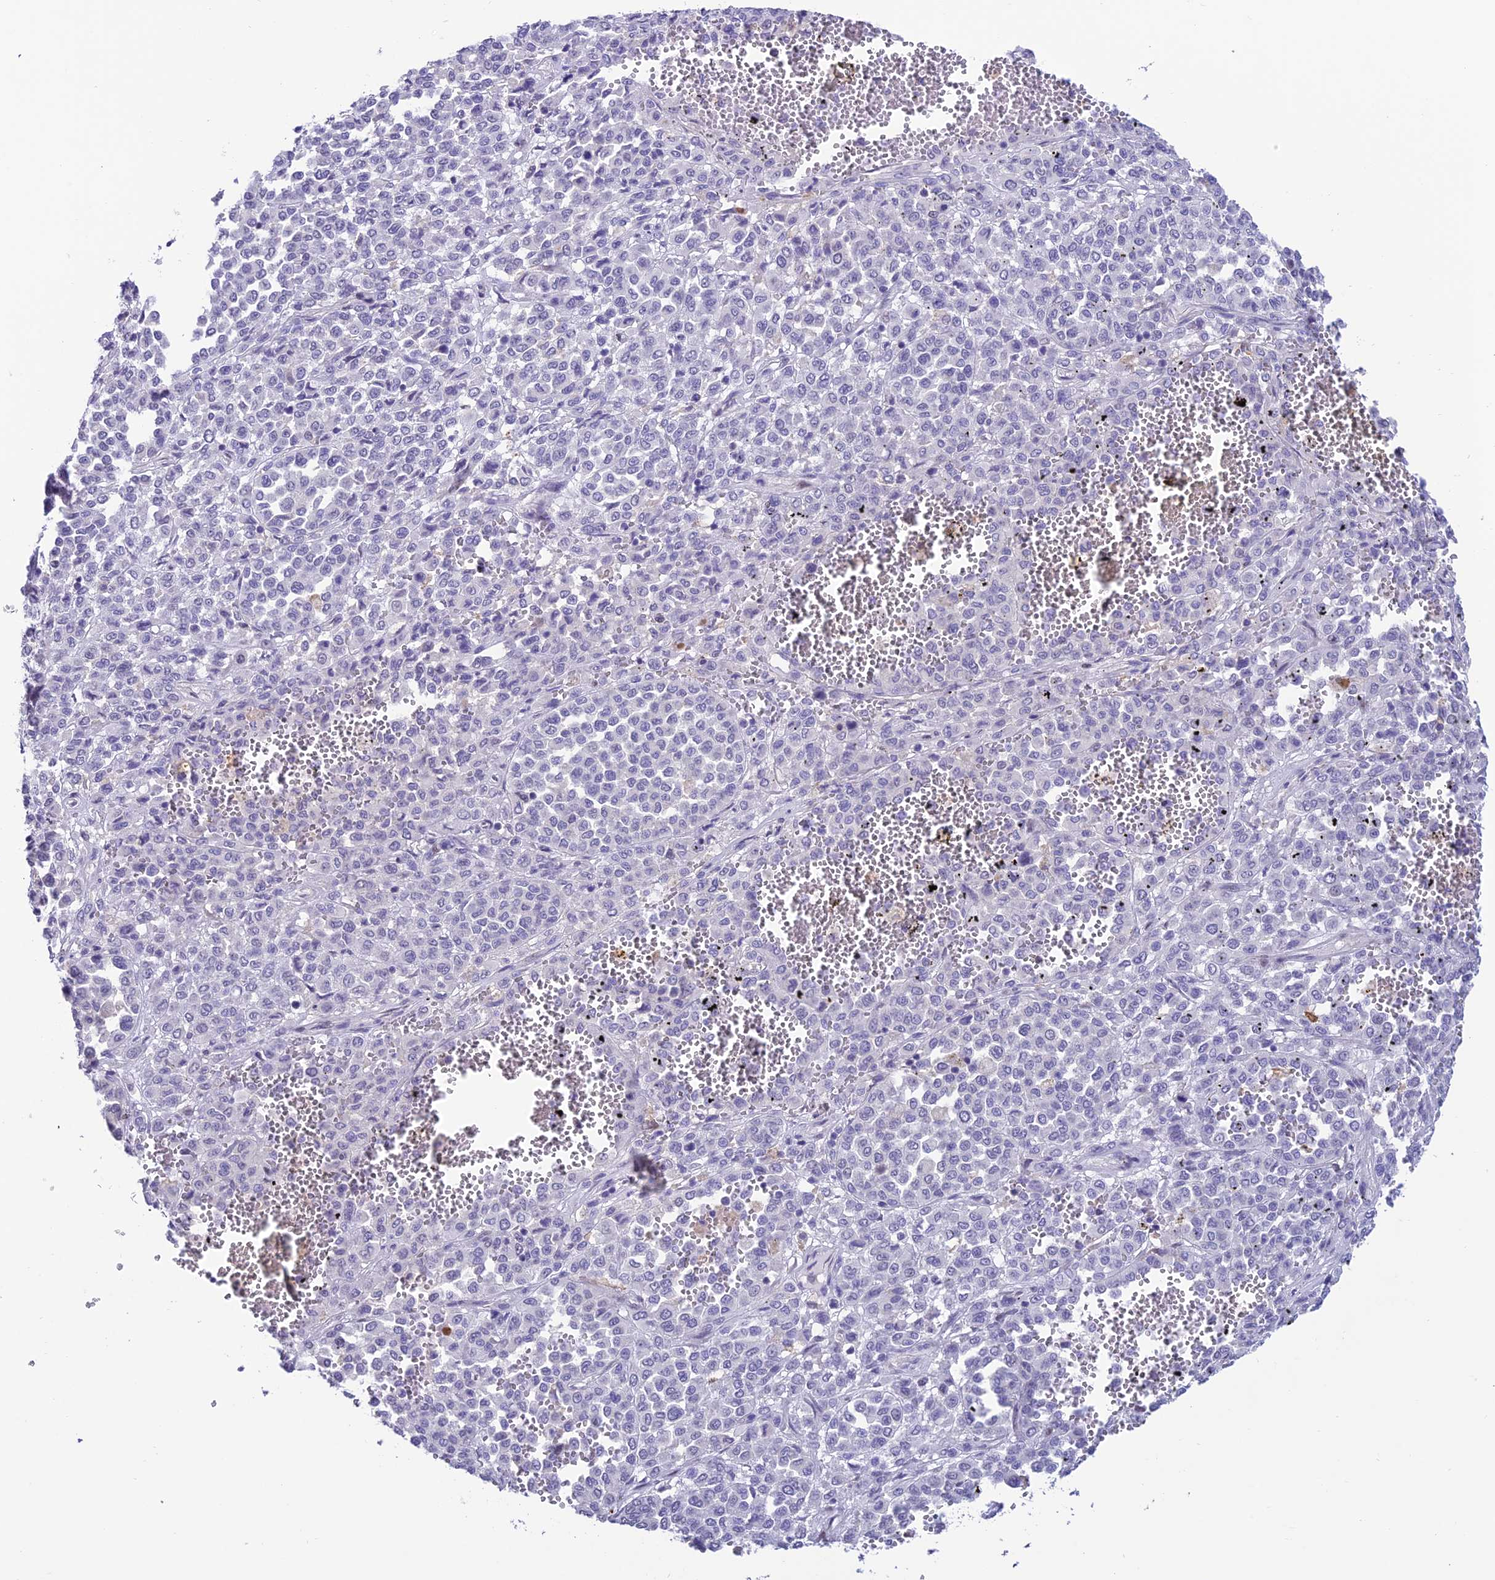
{"staining": {"intensity": "negative", "quantity": "none", "location": "none"}, "tissue": "melanoma", "cell_type": "Tumor cells", "image_type": "cancer", "snomed": [{"axis": "morphology", "description": "Malignant melanoma, Metastatic site"}, {"axis": "topography", "description": "Pancreas"}], "caption": "Tumor cells are negative for protein expression in human malignant melanoma (metastatic site). (Immunohistochemistry (ihc), brightfield microscopy, high magnification).", "gene": "SLC10A1", "patient": {"sex": "female", "age": 30}}